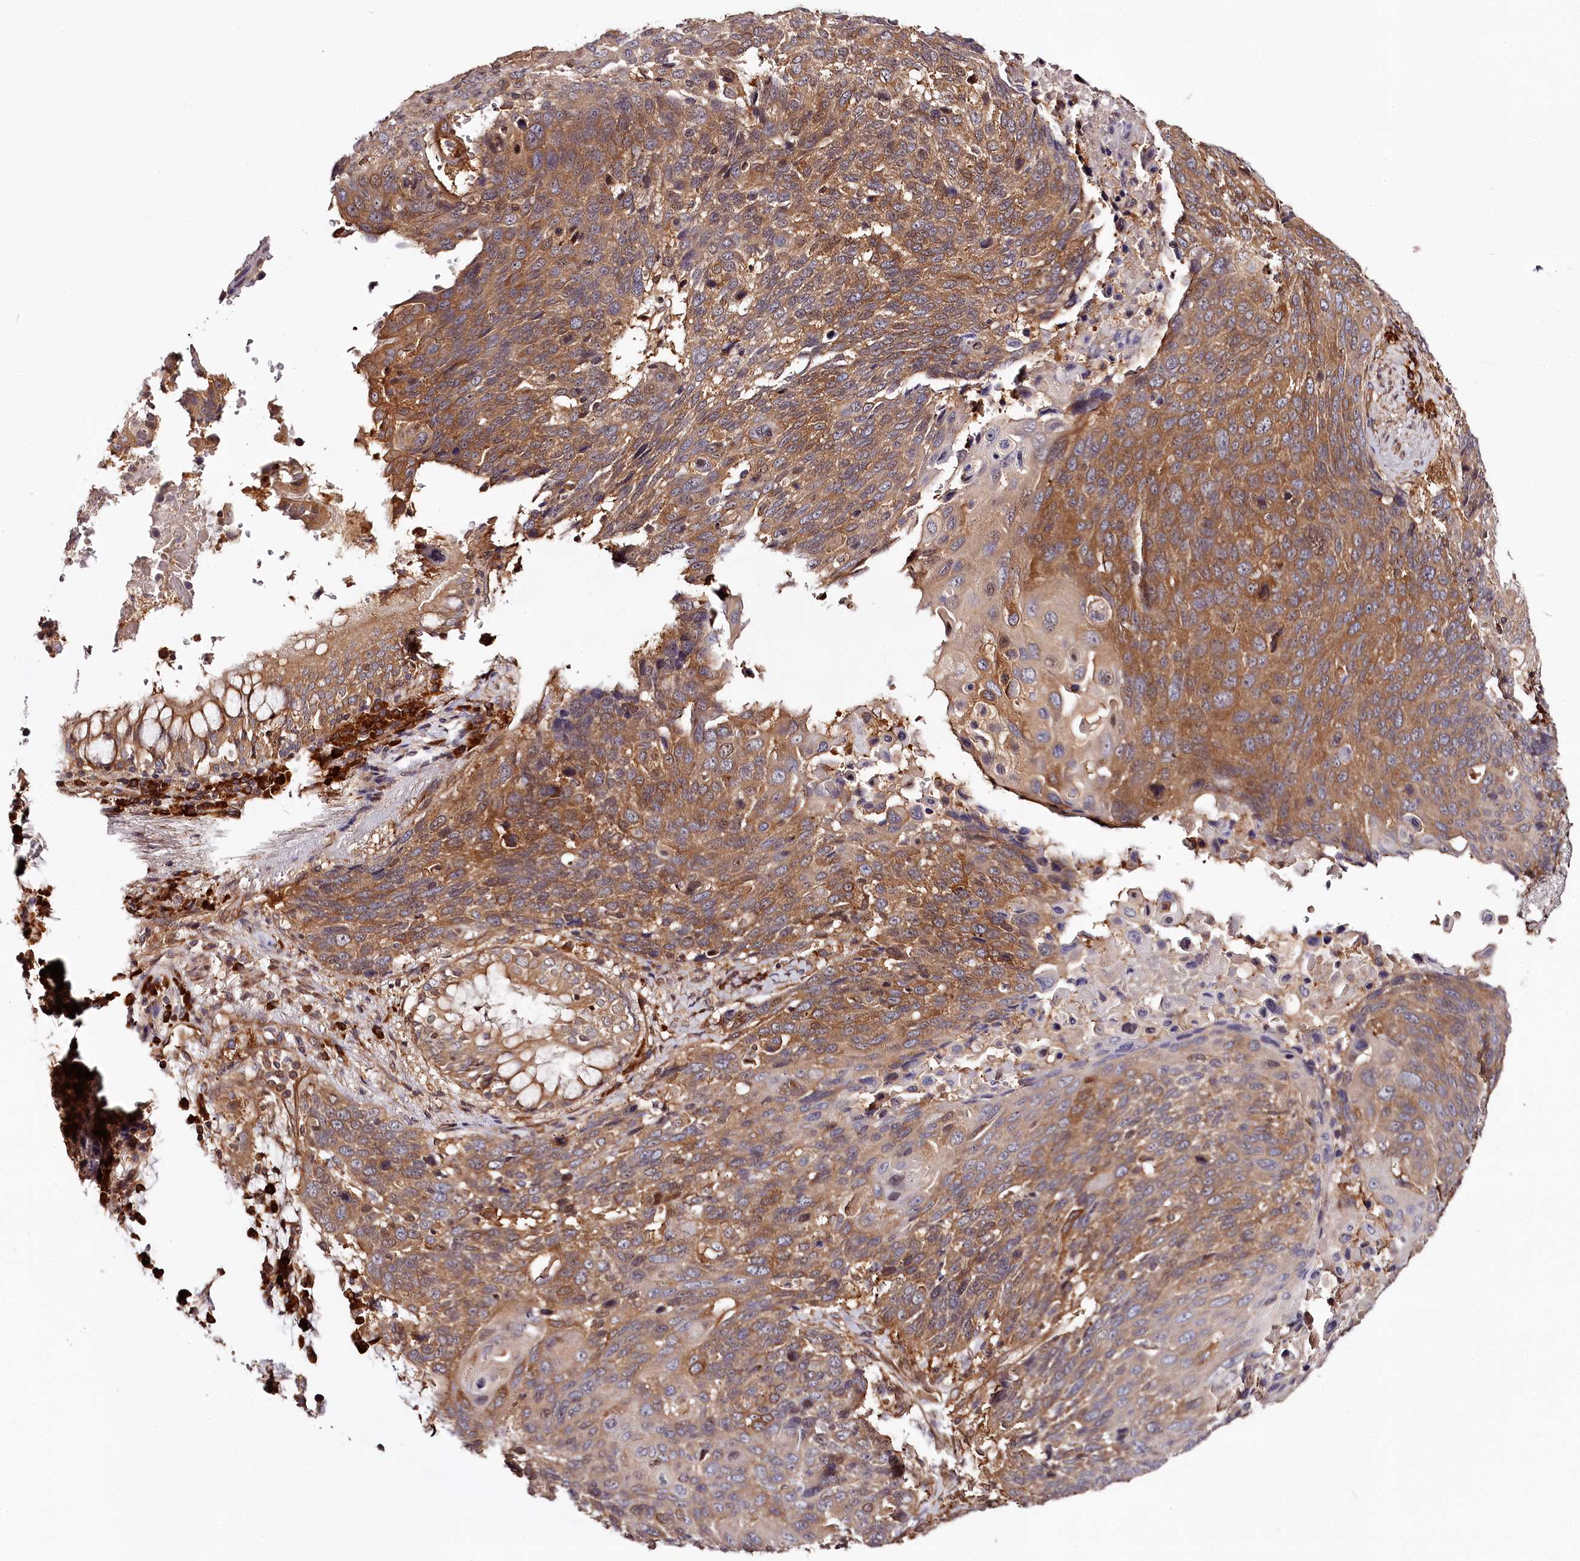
{"staining": {"intensity": "moderate", "quantity": ">75%", "location": "cytoplasmic/membranous"}, "tissue": "lung cancer", "cell_type": "Tumor cells", "image_type": "cancer", "snomed": [{"axis": "morphology", "description": "Squamous cell carcinoma, NOS"}, {"axis": "topography", "description": "Lung"}], "caption": "The histopathology image exhibits staining of lung cancer (squamous cell carcinoma), revealing moderate cytoplasmic/membranous protein positivity (brown color) within tumor cells. (IHC, brightfield microscopy, high magnification).", "gene": "TARS1", "patient": {"sex": "male", "age": 66}}